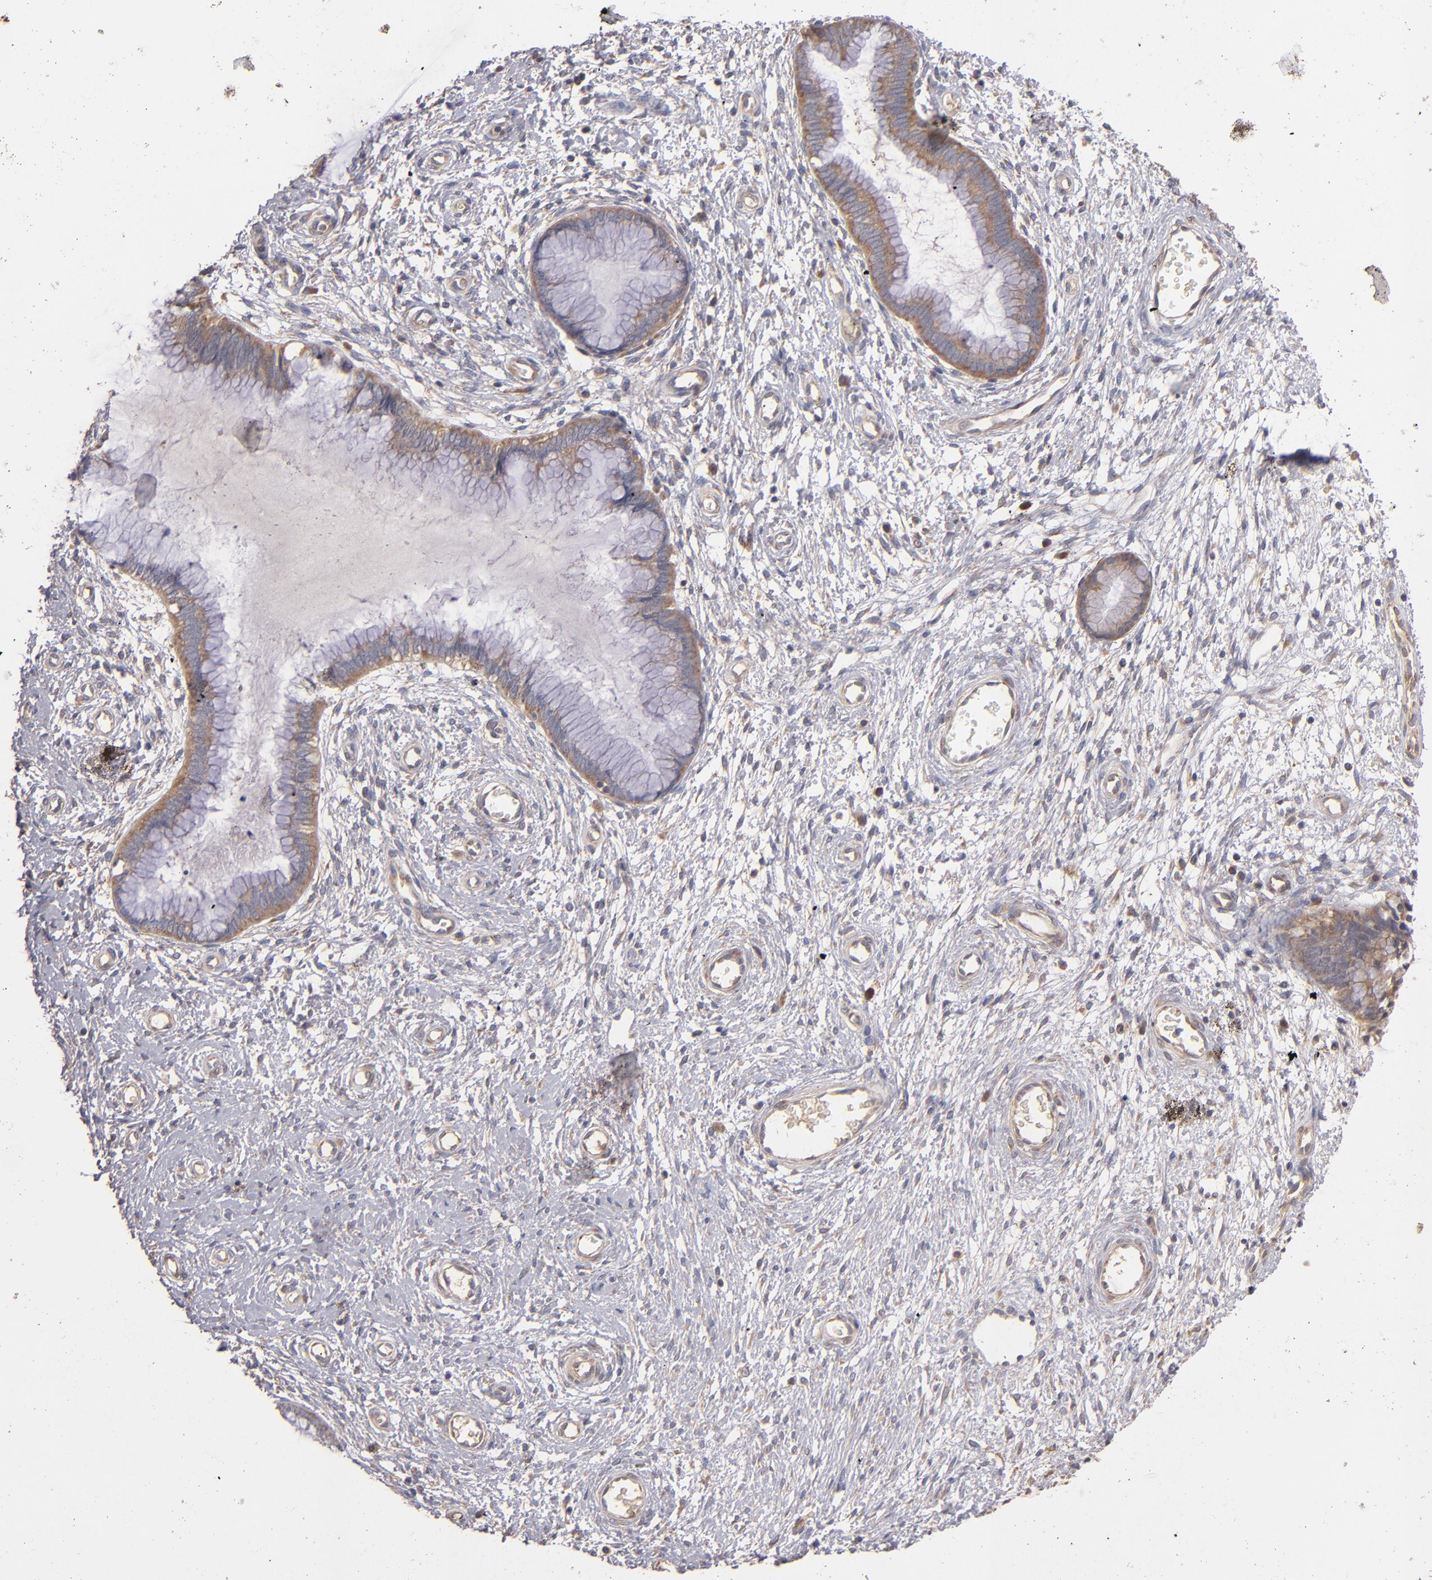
{"staining": {"intensity": "moderate", "quantity": ">75%", "location": "cytoplasmic/membranous"}, "tissue": "cervix", "cell_type": "Glandular cells", "image_type": "normal", "snomed": [{"axis": "morphology", "description": "Normal tissue, NOS"}, {"axis": "topography", "description": "Cervix"}], "caption": "This is an image of IHC staining of unremarkable cervix, which shows moderate expression in the cytoplasmic/membranous of glandular cells.", "gene": "UPF3B", "patient": {"sex": "female", "age": 55}}